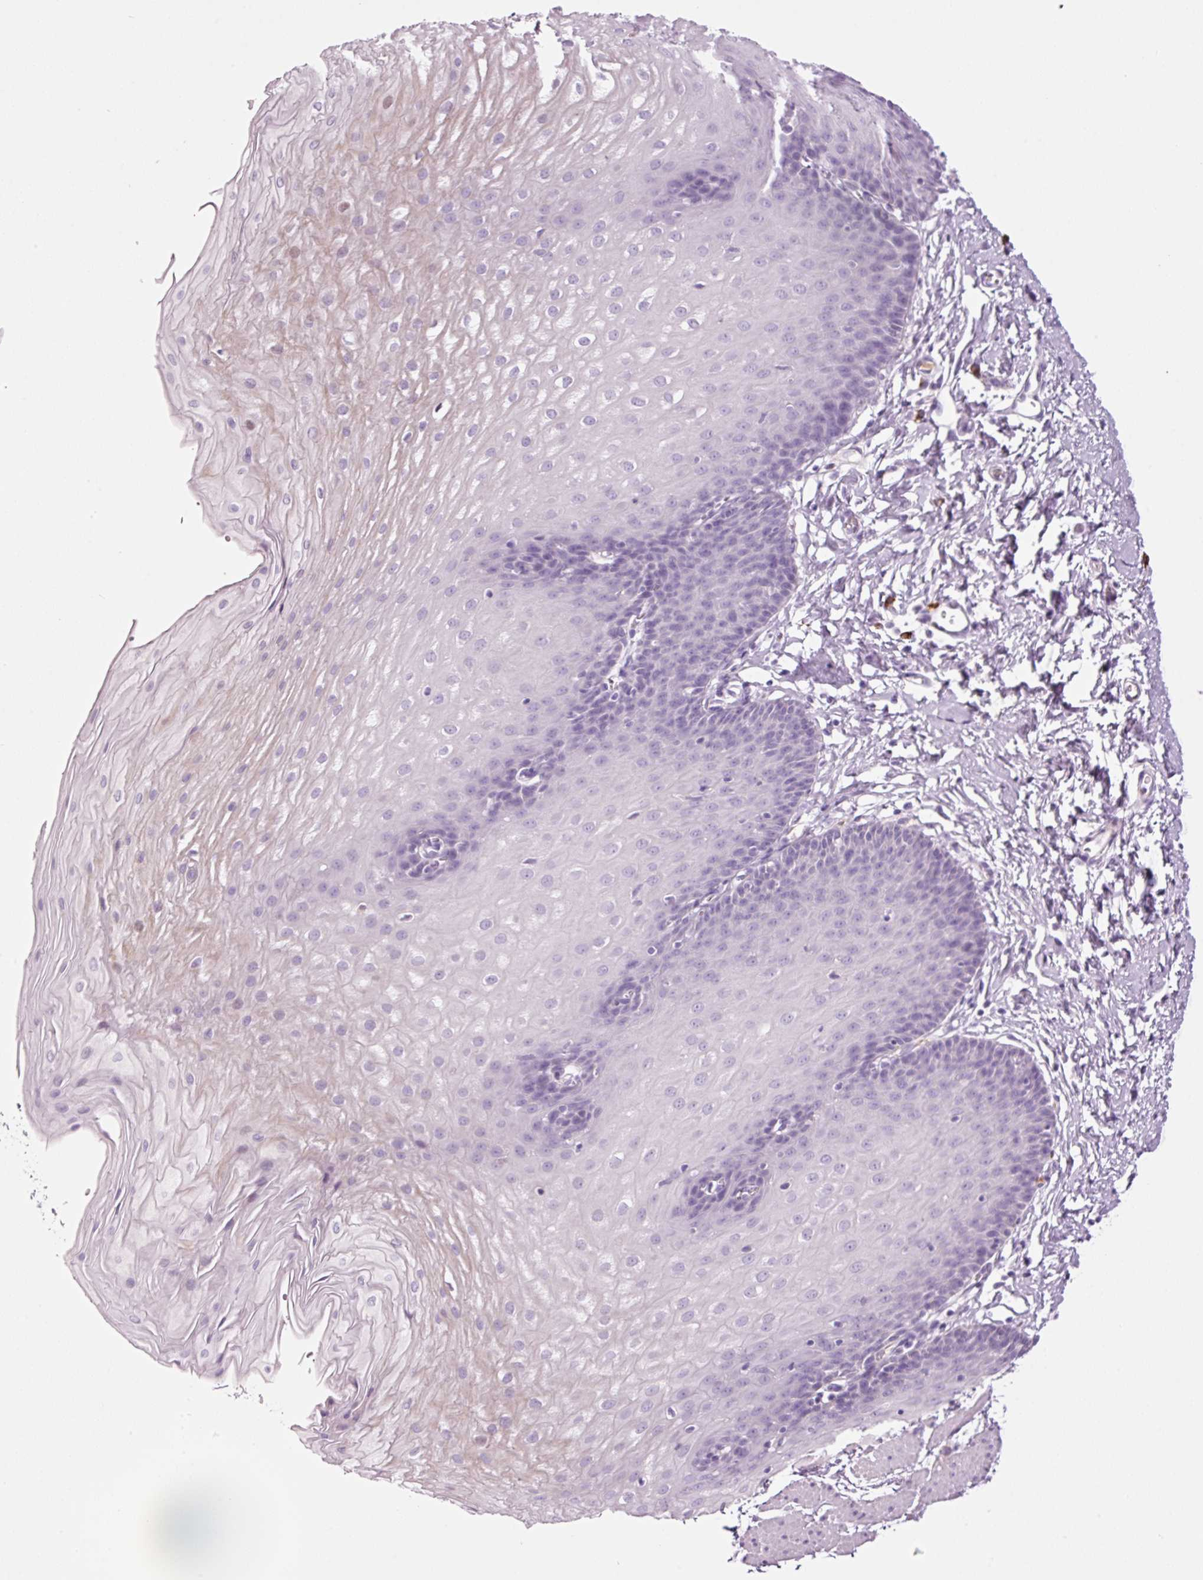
{"staining": {"intensity": "moderate", "quantity": "<25%", "location": "cytoplasmic/membranous"}, "tissue": "esophagus", "cell_type": "Squamous epithelial cells", "image_type": "normal", "snomed": [{"axis": "morphology", "description": "Normal tissue, NOS"}, {"axis": "topography", "description": "Esophagus"}], "caption": "Human esophagus stained with a brown dye shows moderate cytoplasmic/membranous positive positivity in approximately <25% of squamous epithelial cells.", "gene": "KLF1", "patient": {"sex": "male", "age": 70}}